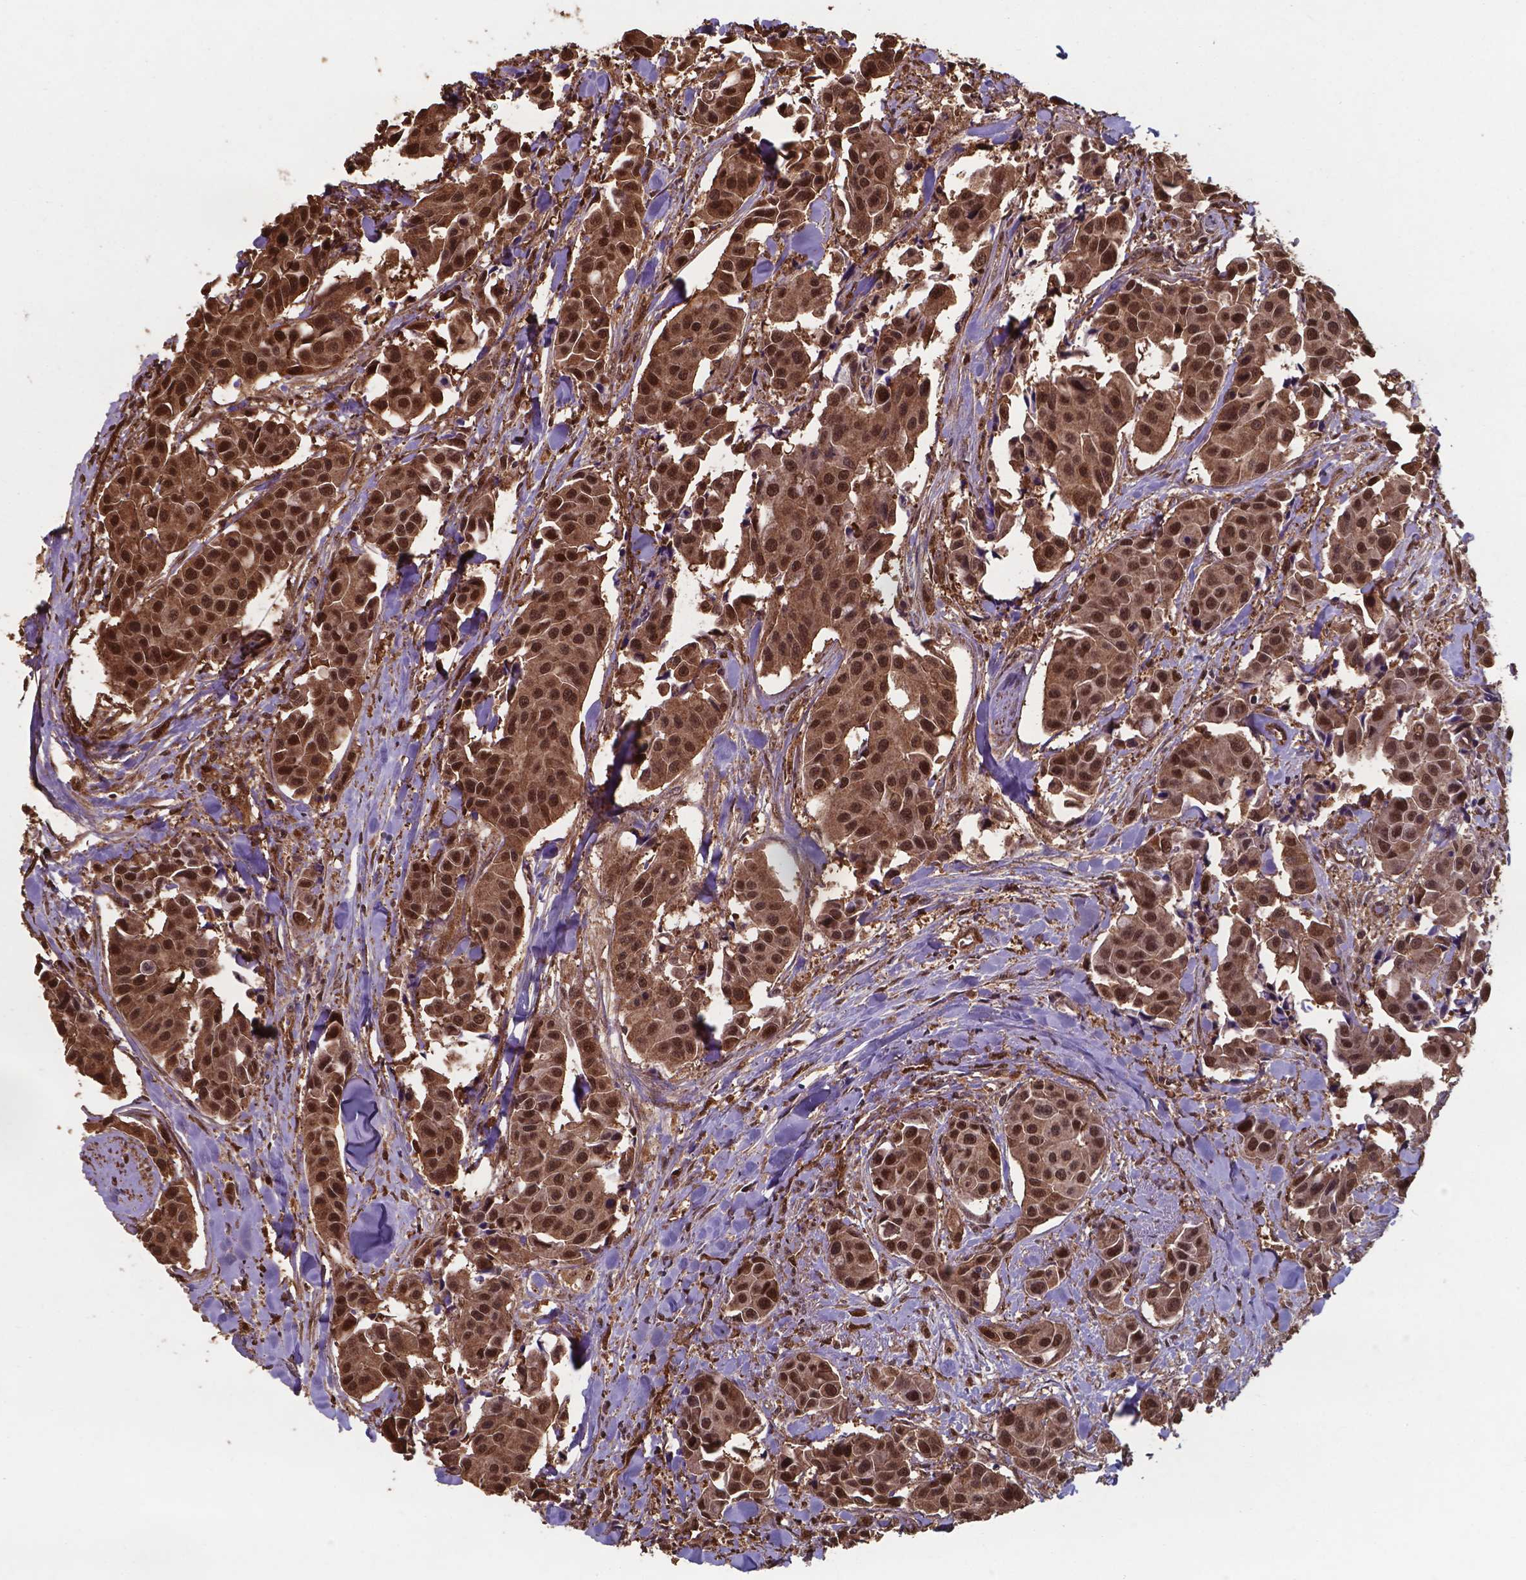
{"staining": {"intensity": "strong", "quantity": ">75%", "location": "cytoplasmic/membranous,nuclear"}, "tissue": "head and neck cancer", "cell_type": "Tumor cells", "image_type": "cancer", "snomed": [{"axis": "morphology", "description": "Adenocarcinoma, NOS"}, {"axis": "topography", "description": "Head-Neck"}], "caption": "Head and neck cancer (adenocarcinoma) was stained to show a protein in brown. There is high levels of strong cytoplasmic/membranous and nuclear positivity in approximately >75% of tumor cells. The staining was performed using DAB (3,3'-diaminobenzidine), with brown indicating positive protein expression. Nuclei are stained blue with hematoxylin.", "gene": "CHP2", "patient": {"sex": "male", "age": 76}}